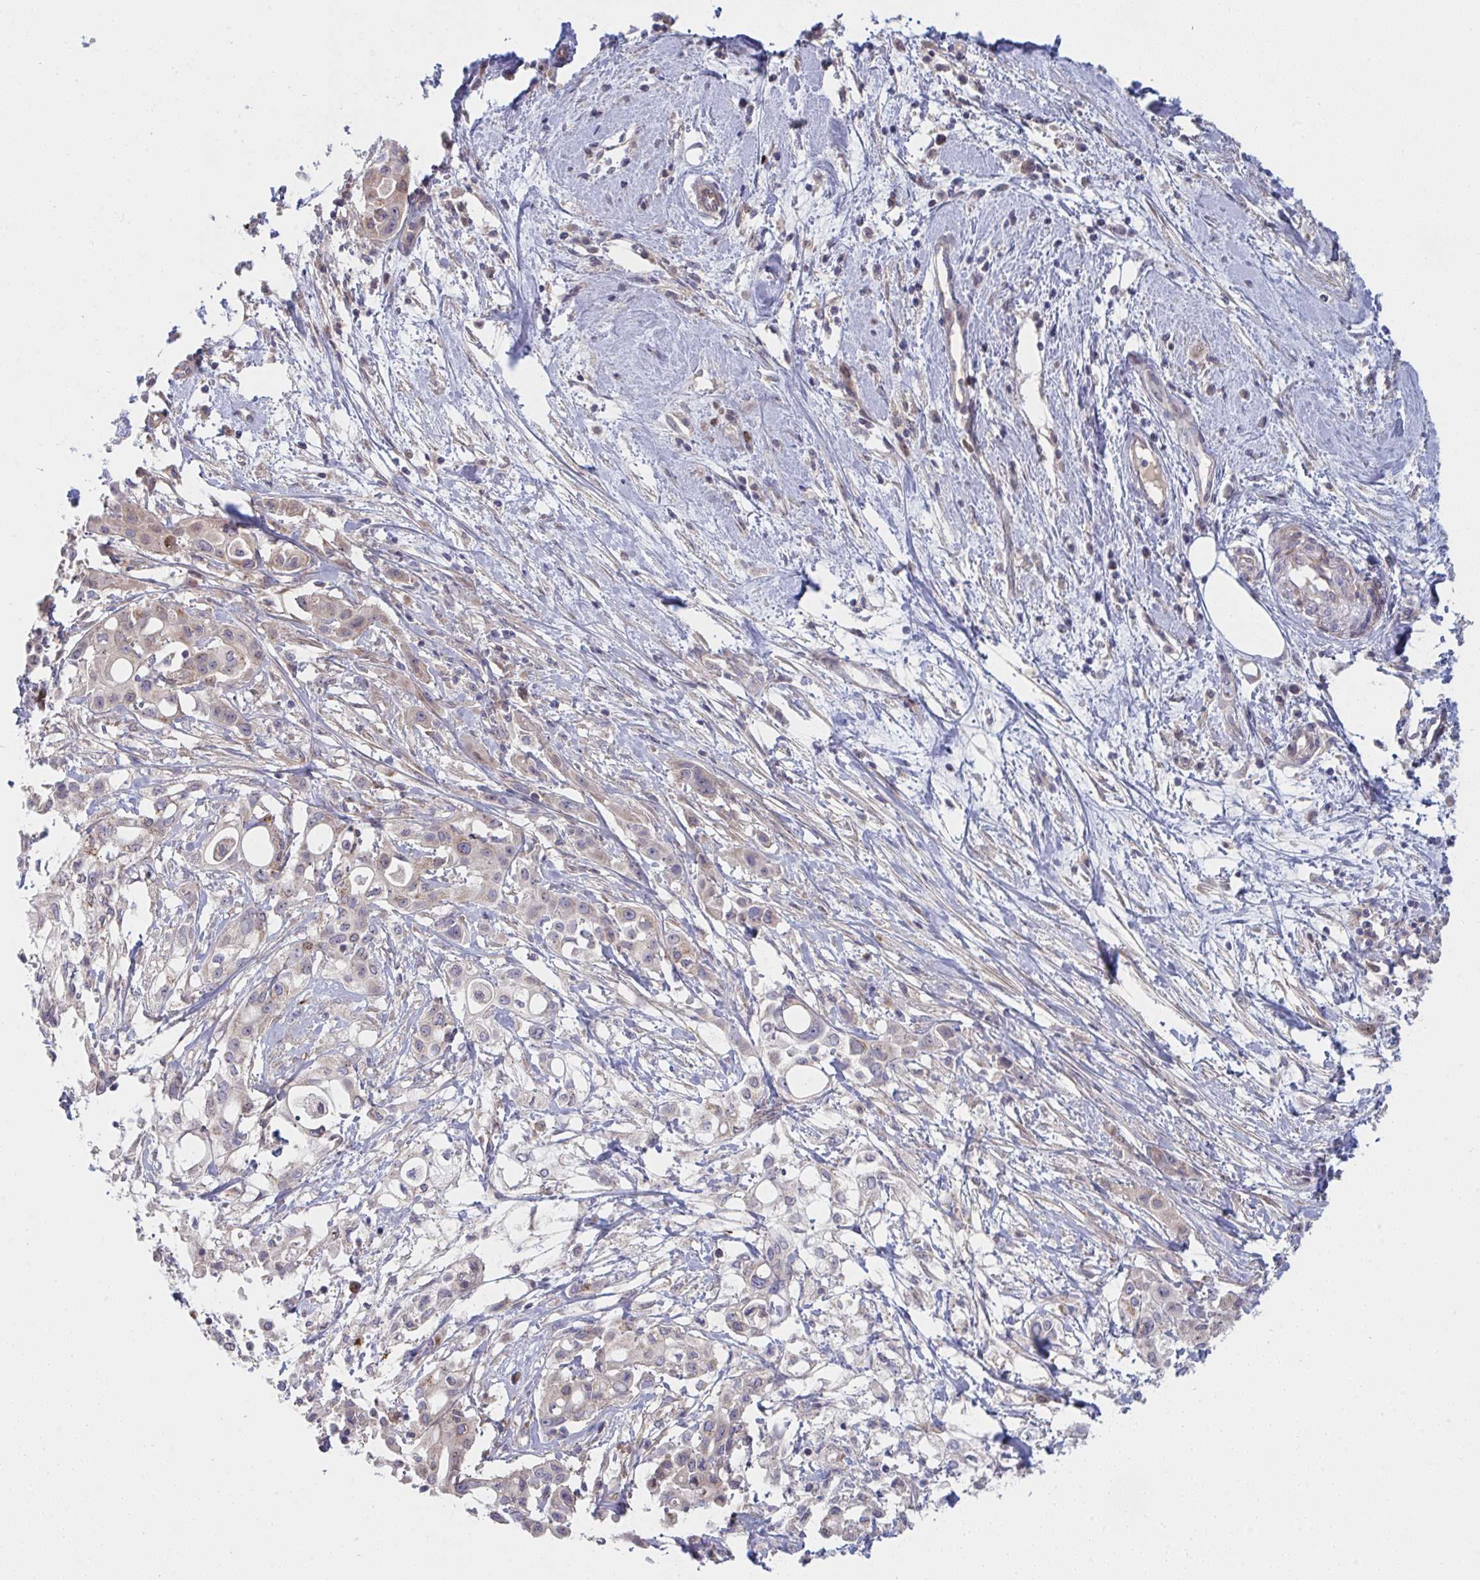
{"staining": {"intensity": "weak", "quantity": "<25%", "location": "cytoplasmic/membranous"}, "tissue": "pancreatic cancer", "cell_type": "Tumor cells", "image_type": "cancer", "snomed": [{"axis": "morphology", "description": "Adenocarcinoma, NOS"}, {"axis": "topography", "description": "Pancreas"}], "caption": "Immunohistochemistry of pancreatic cancer (adenocarcinoma) shows no positivity in tumor cells.", "gene": "TNFSF4", "patient": {"sex": "female", "age": 68}}